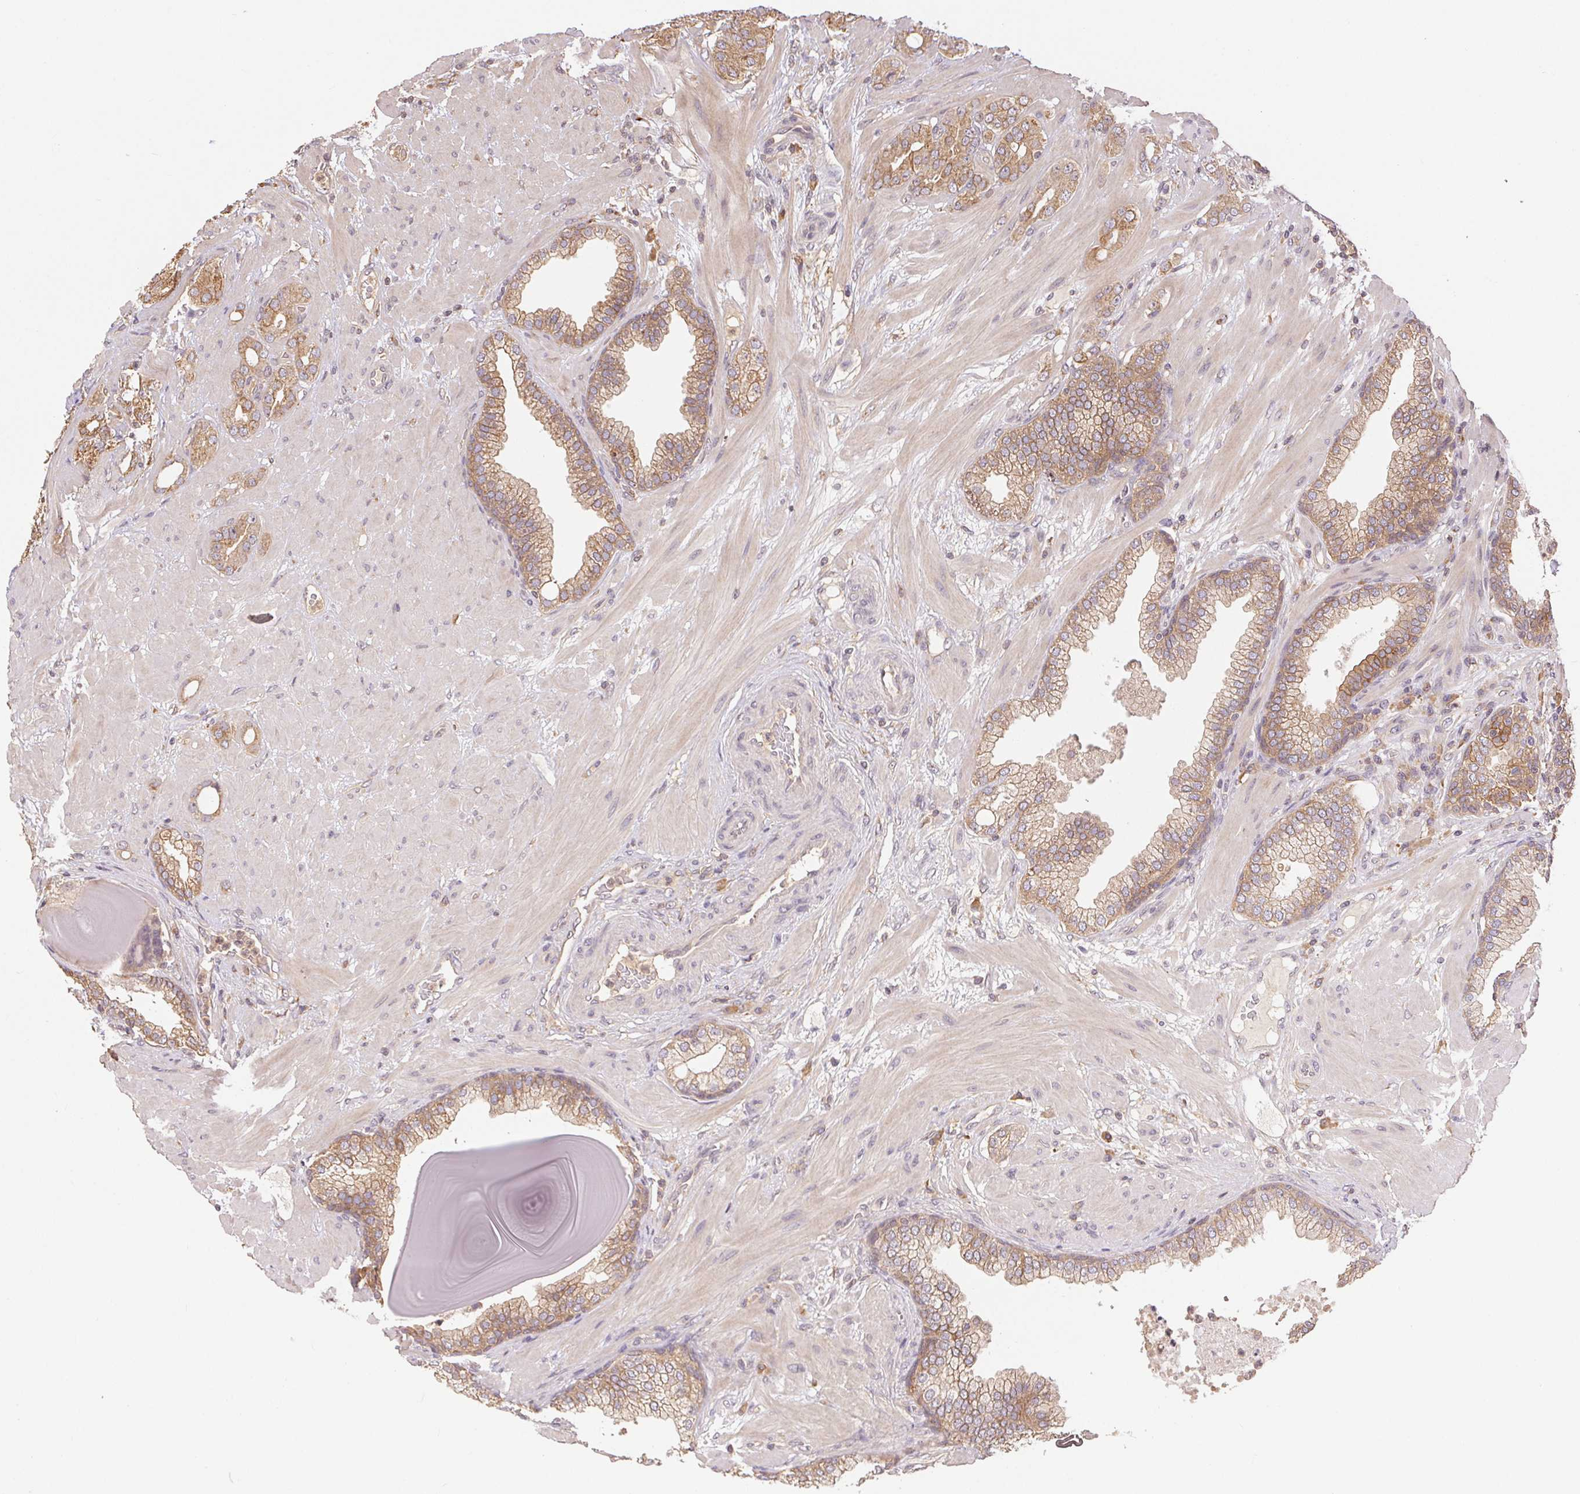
{"staining": {"intensity": "moderate", "quantity": ">75%", "location": "cytoplasmic/membranous"}, "tissue": "prostate cancer", "cell_type": "Tumor cells", "image_type": "cancer", "snomed": [{"axis": "morphology", "description": "Adenocarcinoma, Low grade"}, {"axis": "topography", "description": "Prostate"}], "caption": "Prostate cancer (adenocarcinoma (low-grade)) stained with DAB IHC displays medium levels of moderate cytoplasmic/membranous positivity in approximately >75% of tumor cells.", "gene": "MAPKAPK2", "patient": {"sex": "male", "age": 57}}